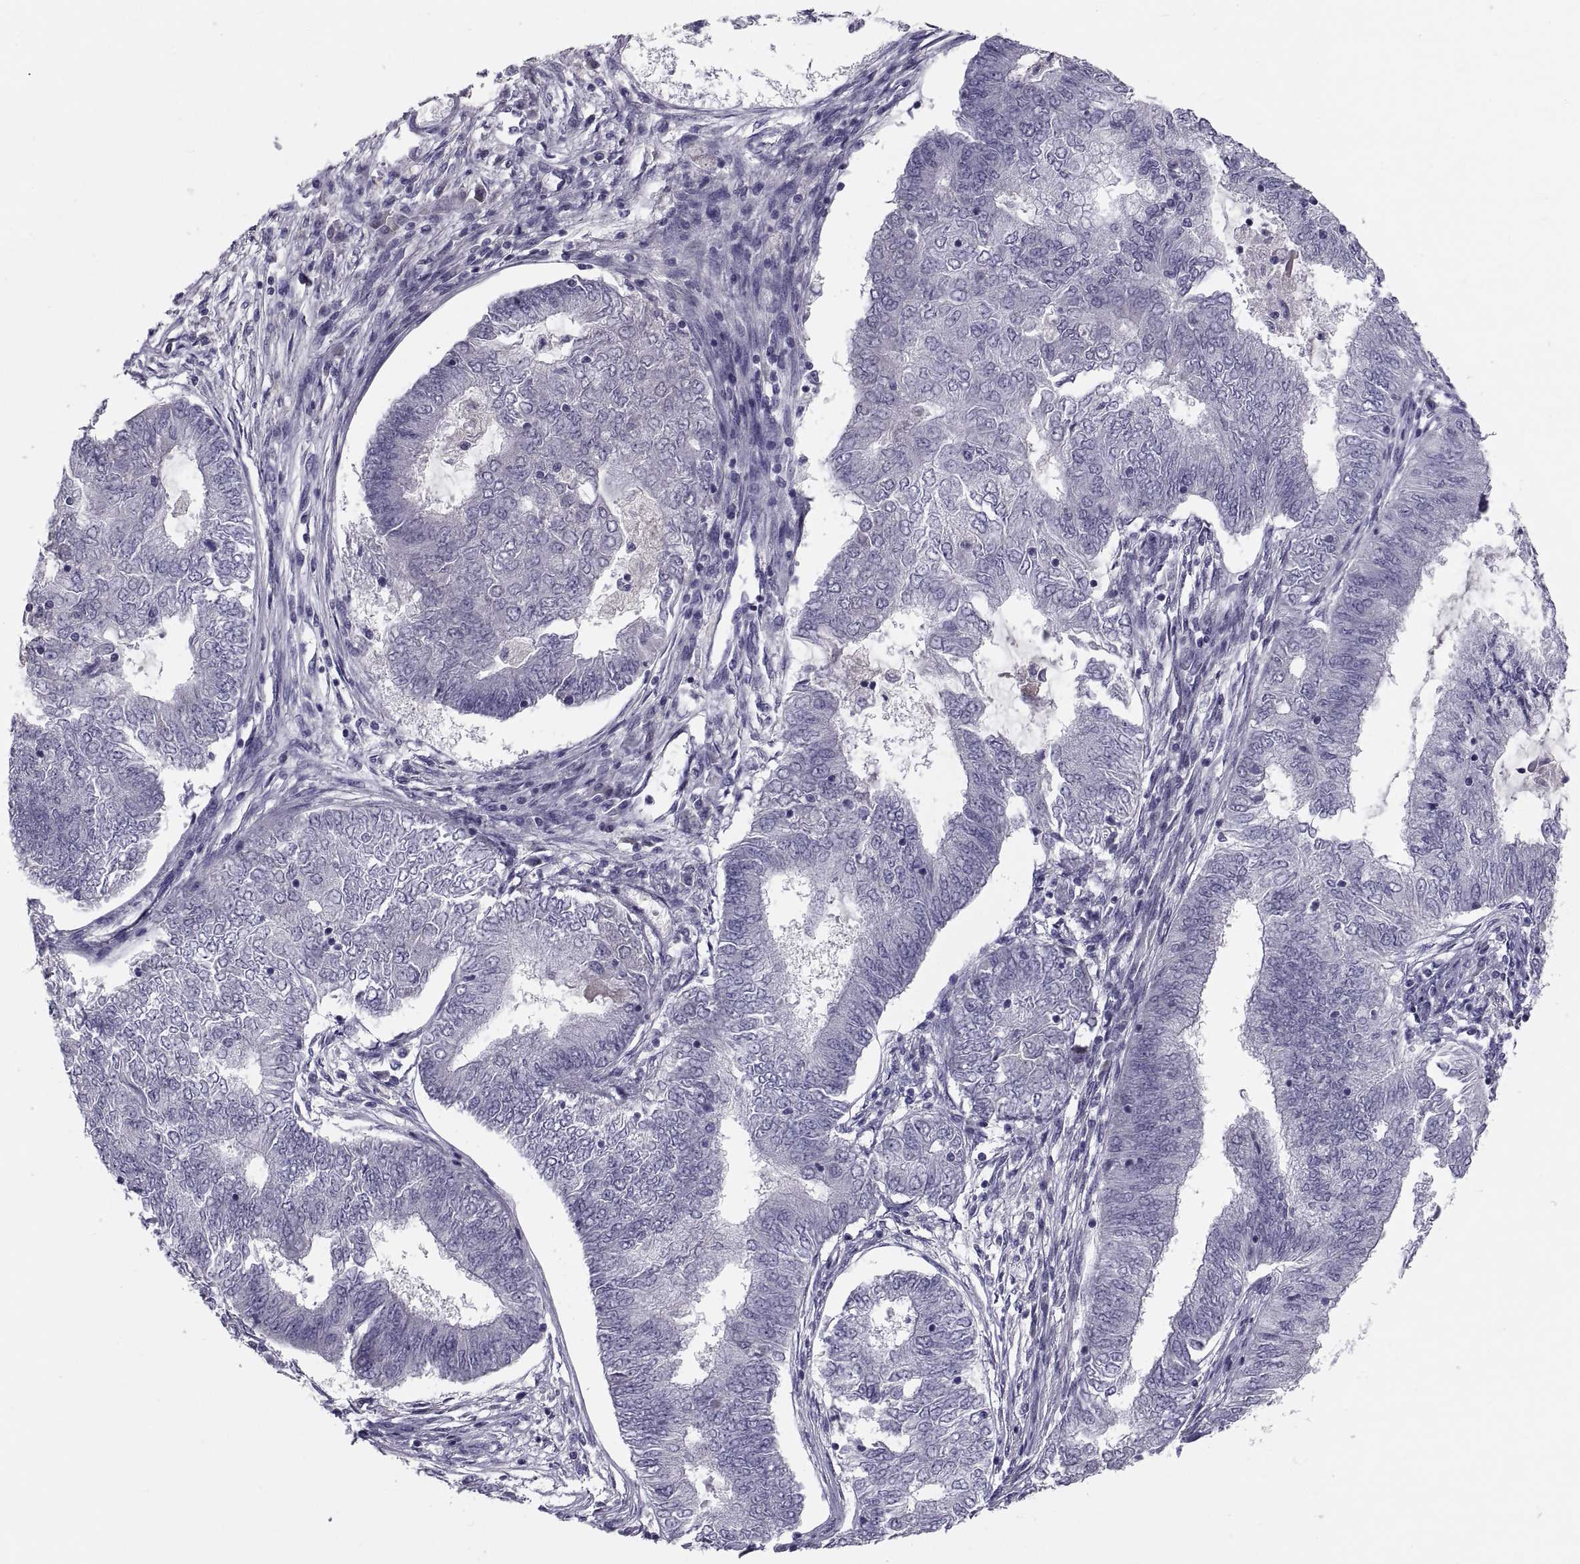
{"staining": {"intensity": "negative", "quantity": "none", "location": "none"}, "tissue": "endometrial cancer", "cell_type": "Tumor cells", "image_type": "cancer", "snomed": [{"axis": "morphology", "description": "Adenocarcinoma, NOS"}, {"axis": "topography", "description": "Endometrium"}], "caption": "High magnification brightfield microscopy of adenocarcinoma (endometrial) stained with DAB (brown) and counterstained with hematoxylin (blue): tumor cells show no significant positivity.", "gene": "PDZRN4", "patient": {"sex": "female", "age": 62}}